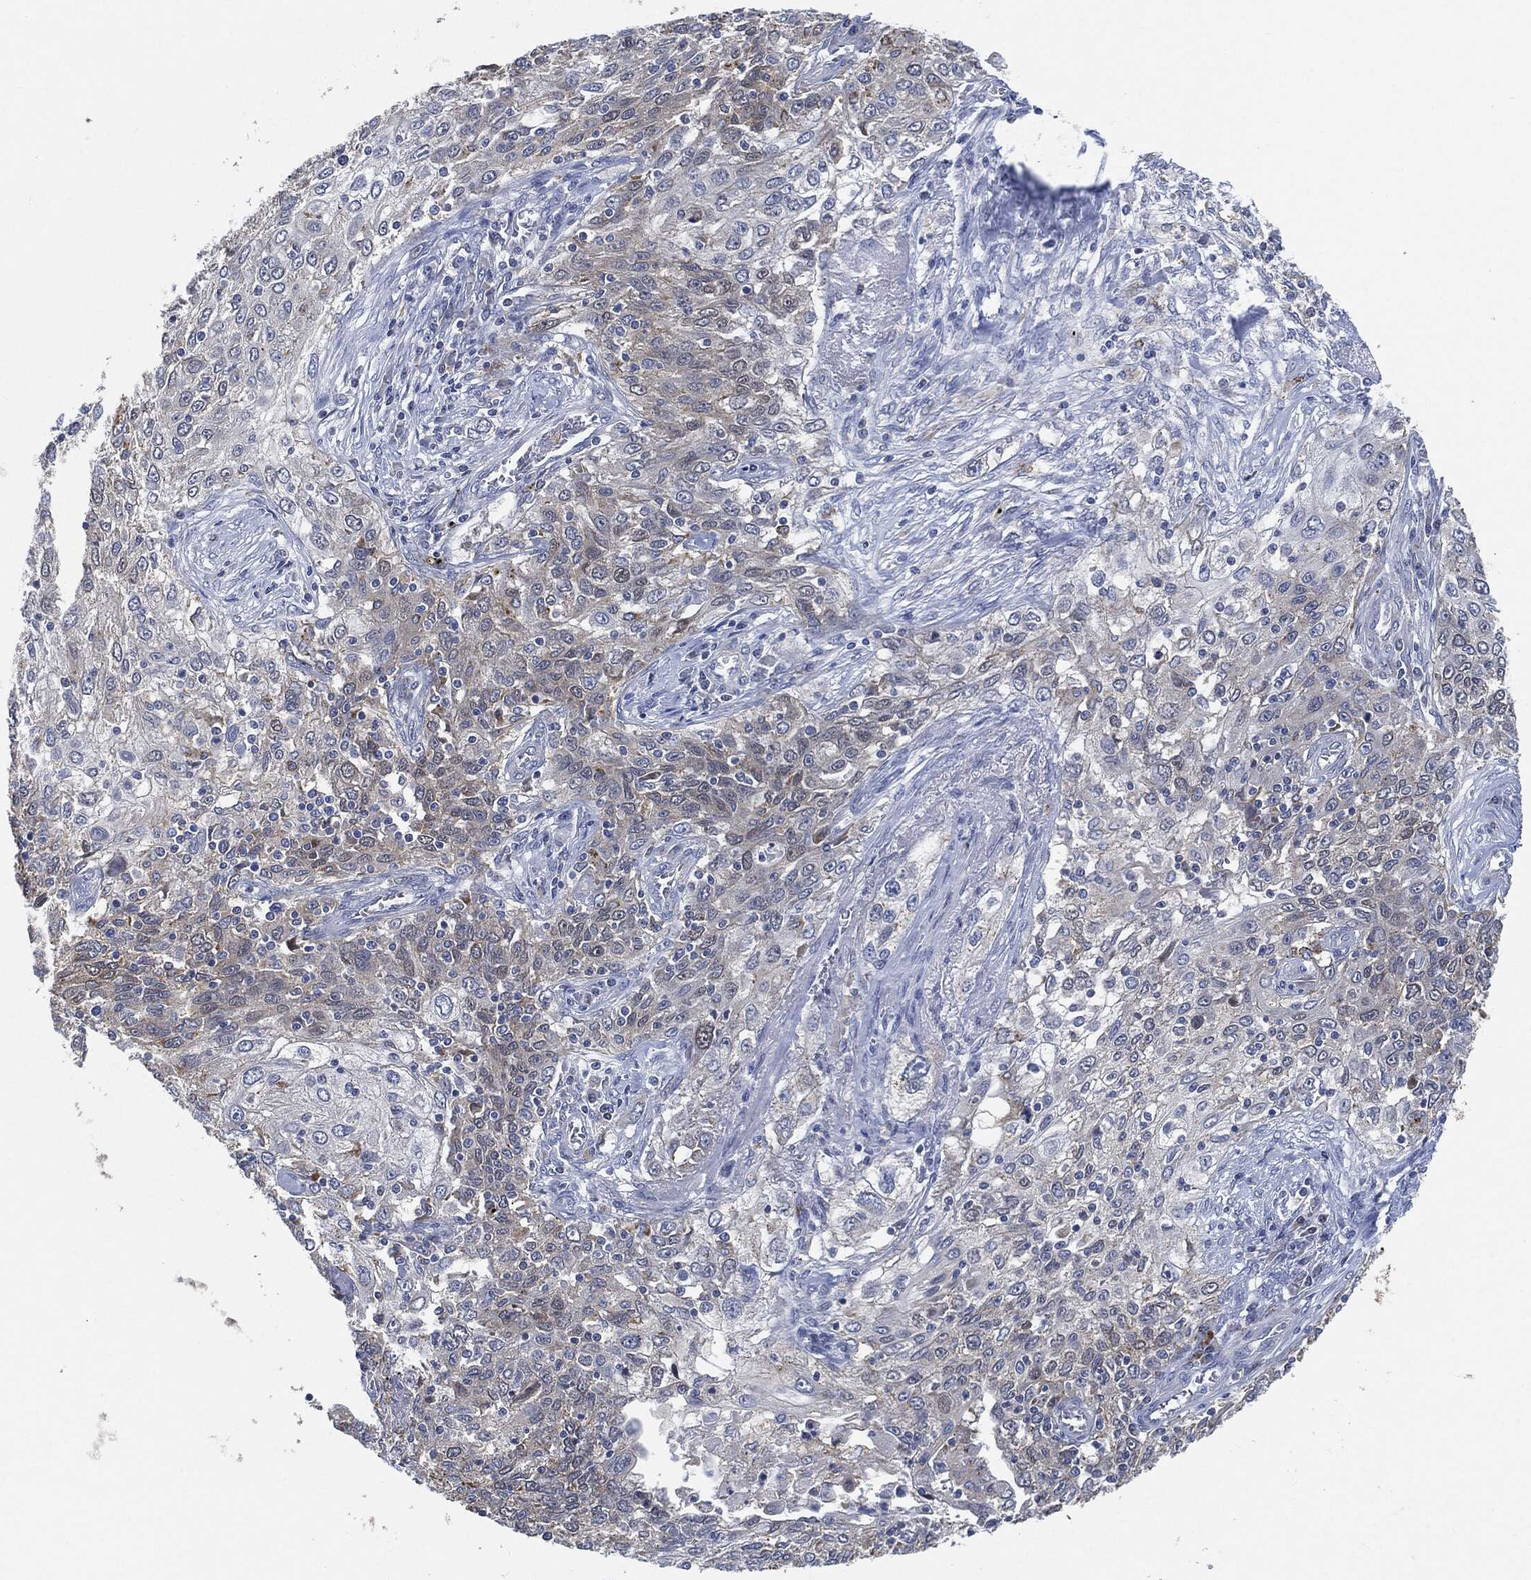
{"staining": {"intensity": "negative", "quantity": "none", "location": "none"}, "tissue": "lung cancer", "cell_type": "Tumor cells", "image_type": "cancer", "snomed": [{"axis": "morphology", "description": "Squamous cell carcinoma, NOS"}, {"axis": "topography", "description": "Lung"}], "caption": "Immunohistochemical staining of human squamous cell carcinoma (lung) demonstrates no significant staining in tumor cells. (Stains: DAB IHC with hematoxylin counter stain, Microscopy: brightfield microscopy at high magnification).", "gene": "VSIG4", "patient": {"sex": "female", "age": 69}}